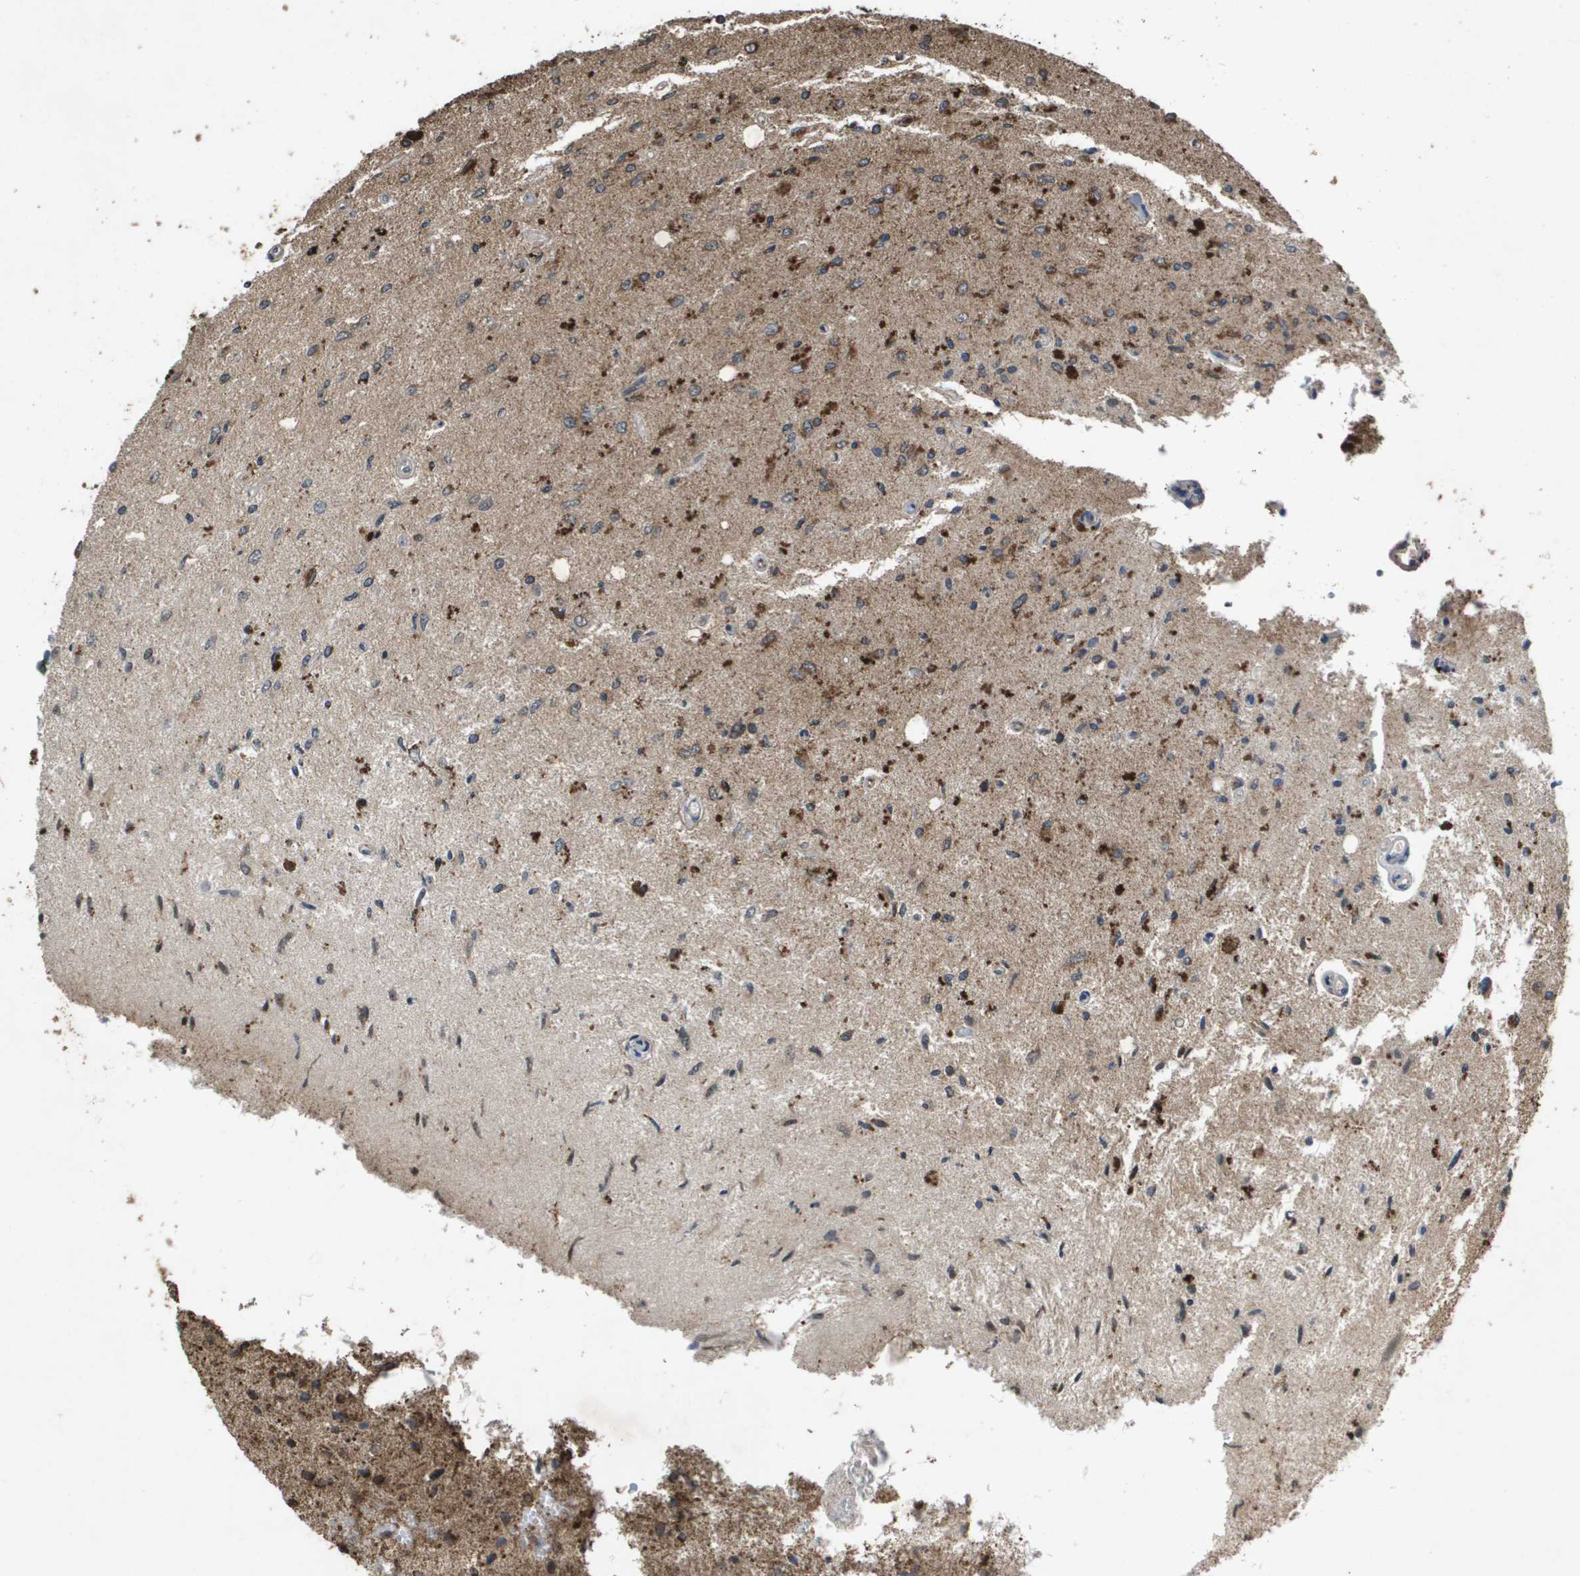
{"staining": {"intensity": "moderate", "quantity": "<25%", "location": "cytoplasmic/membranous"}, "tissue": "glioma", "cell_type": "Tumor cells", "image_type": "cancer", "snomed": [{"axis": "morphology", "description": "Glioma, malignant, Low grade"}, {"axis": "topography", "description": "Brain"}], "caption": "Protein analysis of low-grade glioma (malignant) tissue exhibits moderate cytoplasmic/membranous staining in about <25% of tumor cells.", "gene": "HSPE1", "patient": {"sex": "male", "age": 77}}